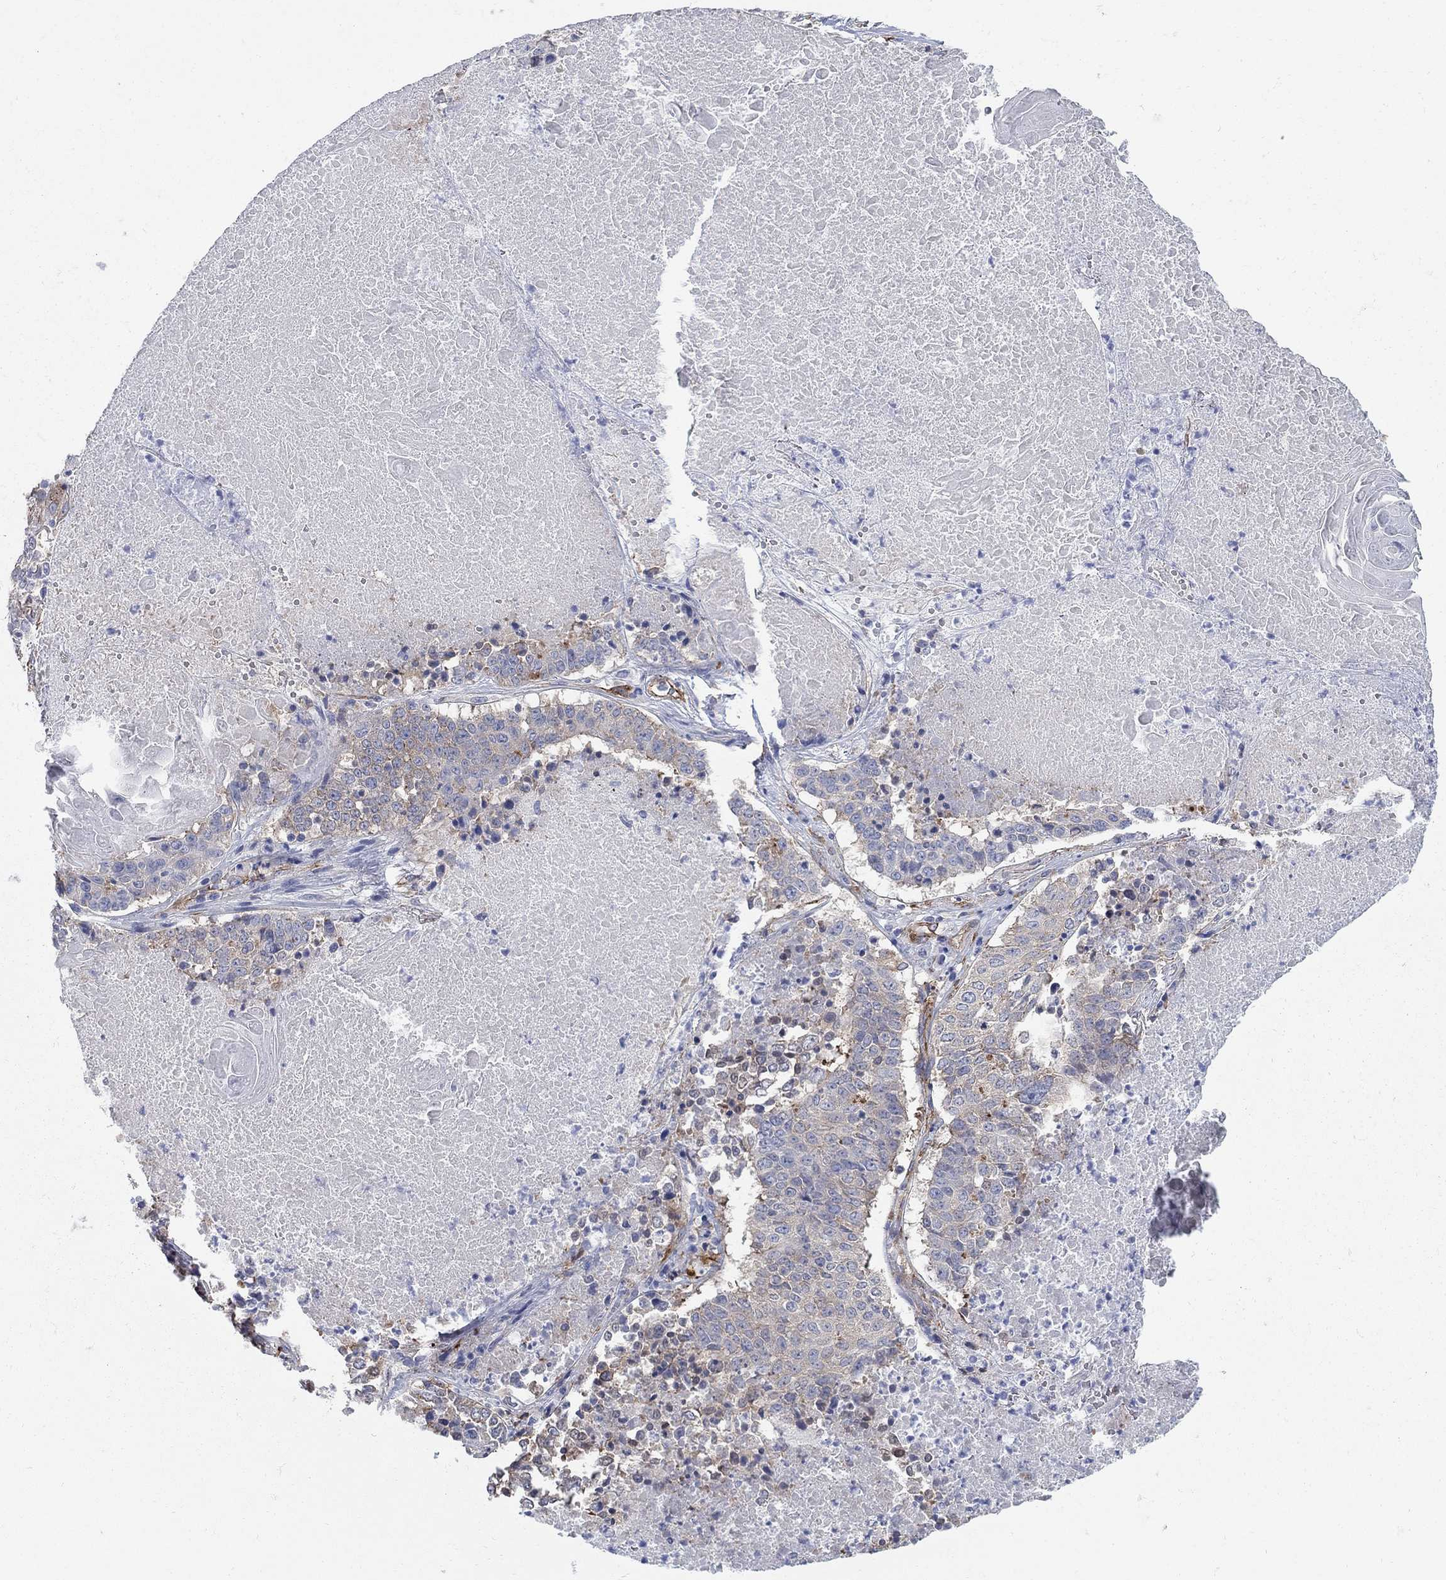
{"staining": {"intensity": "weak", "quantity": "25%-75%", "location": "cytoplasmic/membranous"}, "tissue": "lung cancer", "cell_type": "Tumor cells", "image_type": "cancer", "snomed": [{"axis": "morphology", "description": "Squamous cell carcinoma, NOS"}, {"axis": "topography", "description": "Lung"}], "caption": "Squamous cell carcinoma (lung) was stained to show a protein in brown. There is low levels of weak cytoplasmic/membranous staining in about 25%-75% of tumor cells.", "gene": "SEPTIN8", "patient": {"sex": "male", "age": 64}}